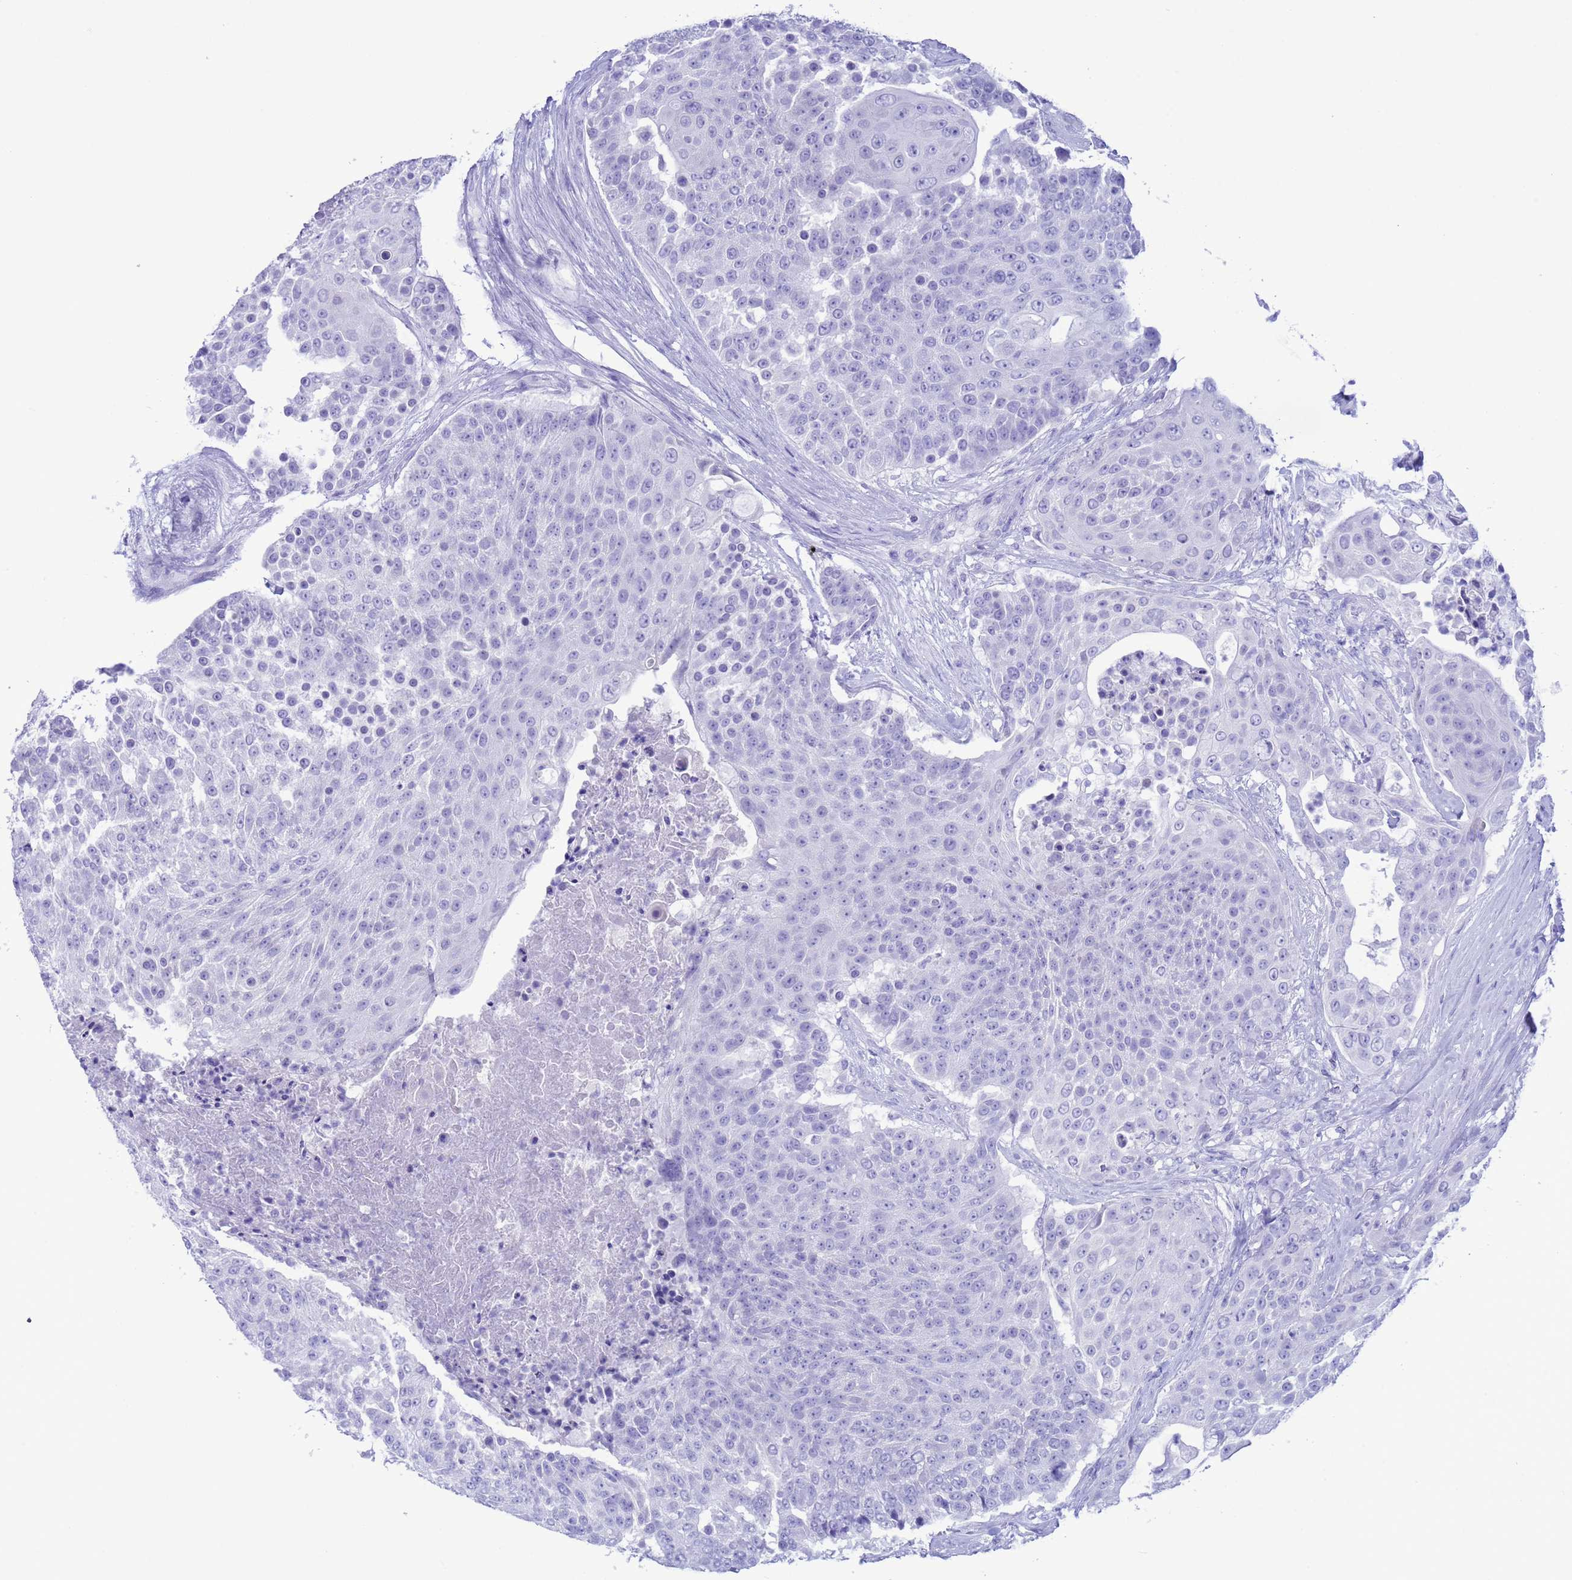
{"staining": {"intensity": "negative", "quantity": "none", "location": "none"}, "tissue": "urothelial cancer", "cell_type": "Tumor cells", "image_type": "cancer", "snomed": [{"axis": "morphology", "description": "Urothelial carcinoma, High grade"}, {"axis": "topography", "description": "Urinary bladder"}], "caption": "DAB immunohistochemical staining of high-grade urothelial carcinoma displays no significant expression in tumor cells.", "gene": "GSTM1", "patient": {"sex": "female", "age": 63}}